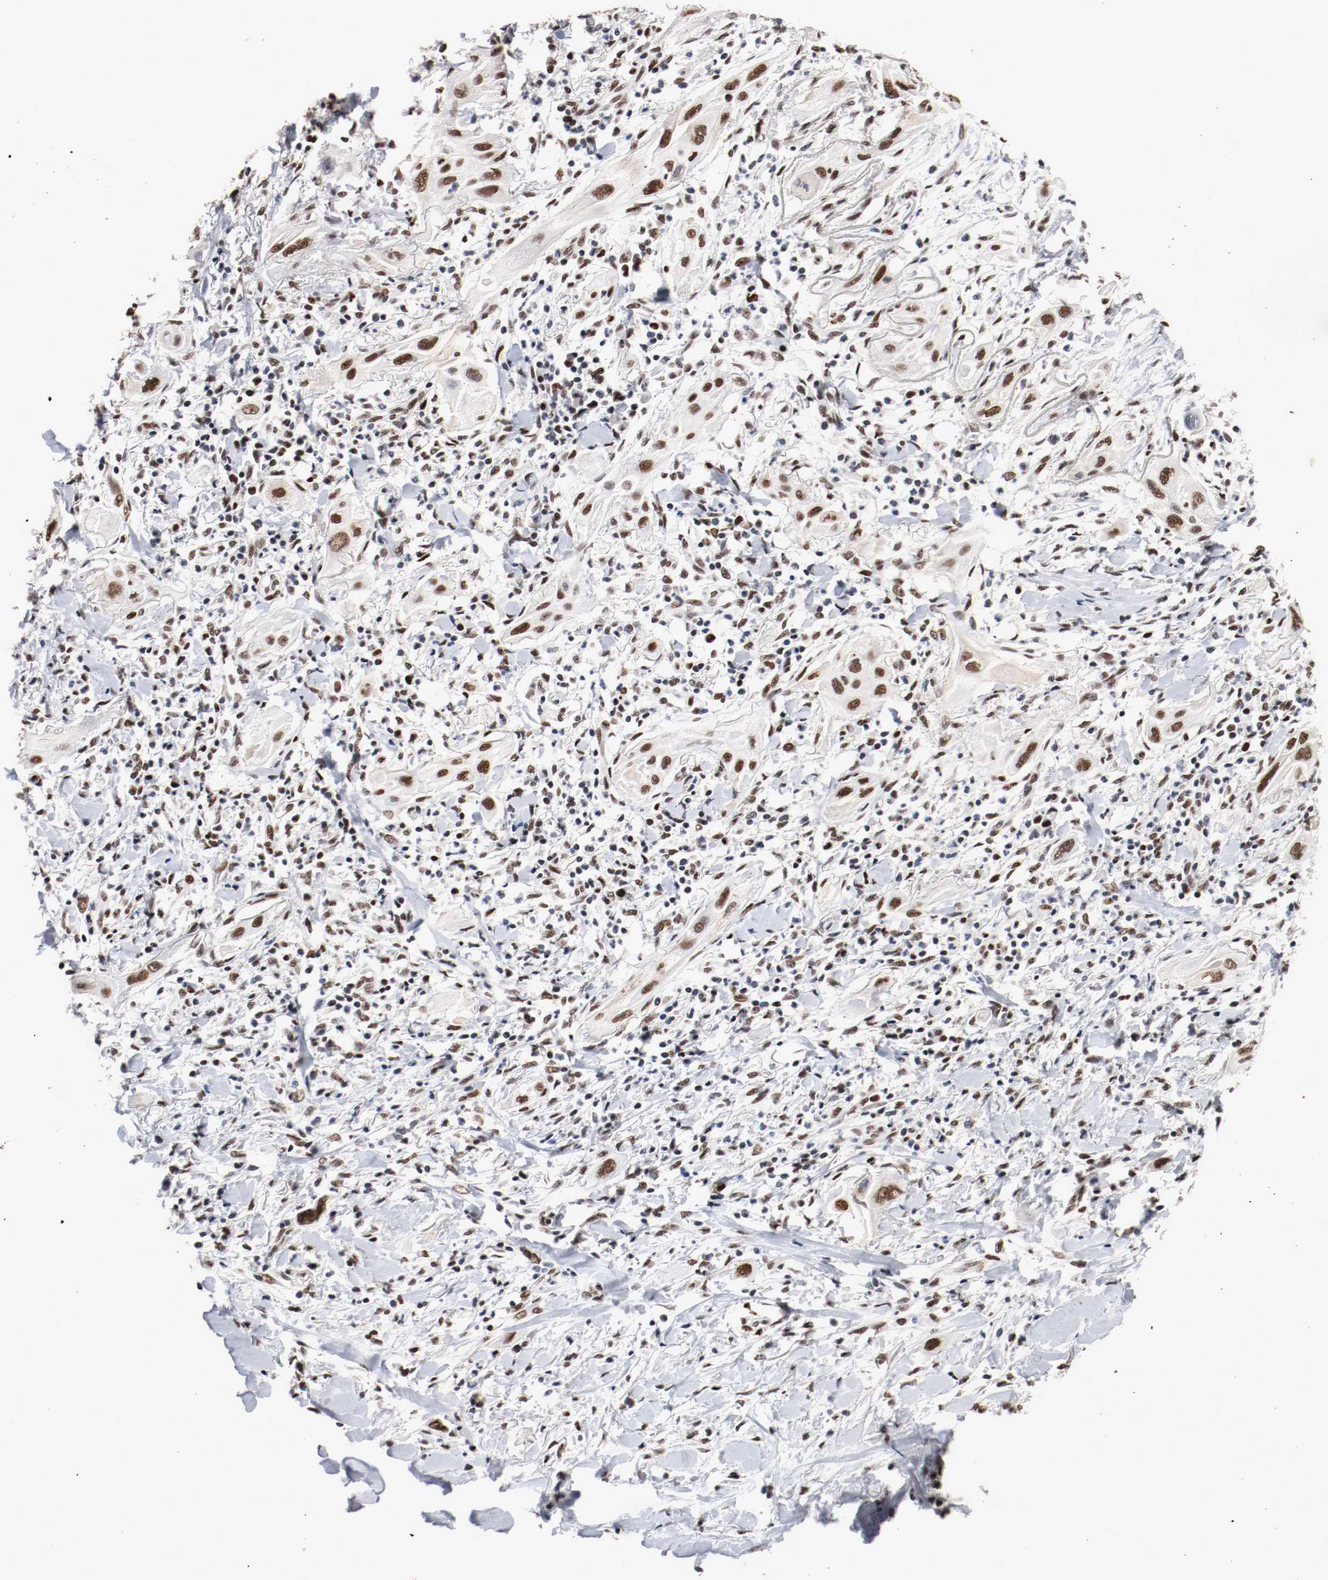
{"staining": {"intensity": "strong", "quantity": ">75%", "location": "nuclear"}, "tissue": "lung cancer", "cell_type": "Tumor cells", "image_type": "cancer", "snomed": [{"axis": "morphology", "description": "Squamous cell carcinoma, NOS"}, {"axis": "topography", "description": "Lung"}], "caption": "A brown stain labels strong nuclear staining of a protein in human lung squamous cell carcinoma tumor cells. The protein is shown in brown color, while the nuclei are stained blue.", "gene": "MEF2D", "patient": {"sex": "female", "age": 47}}